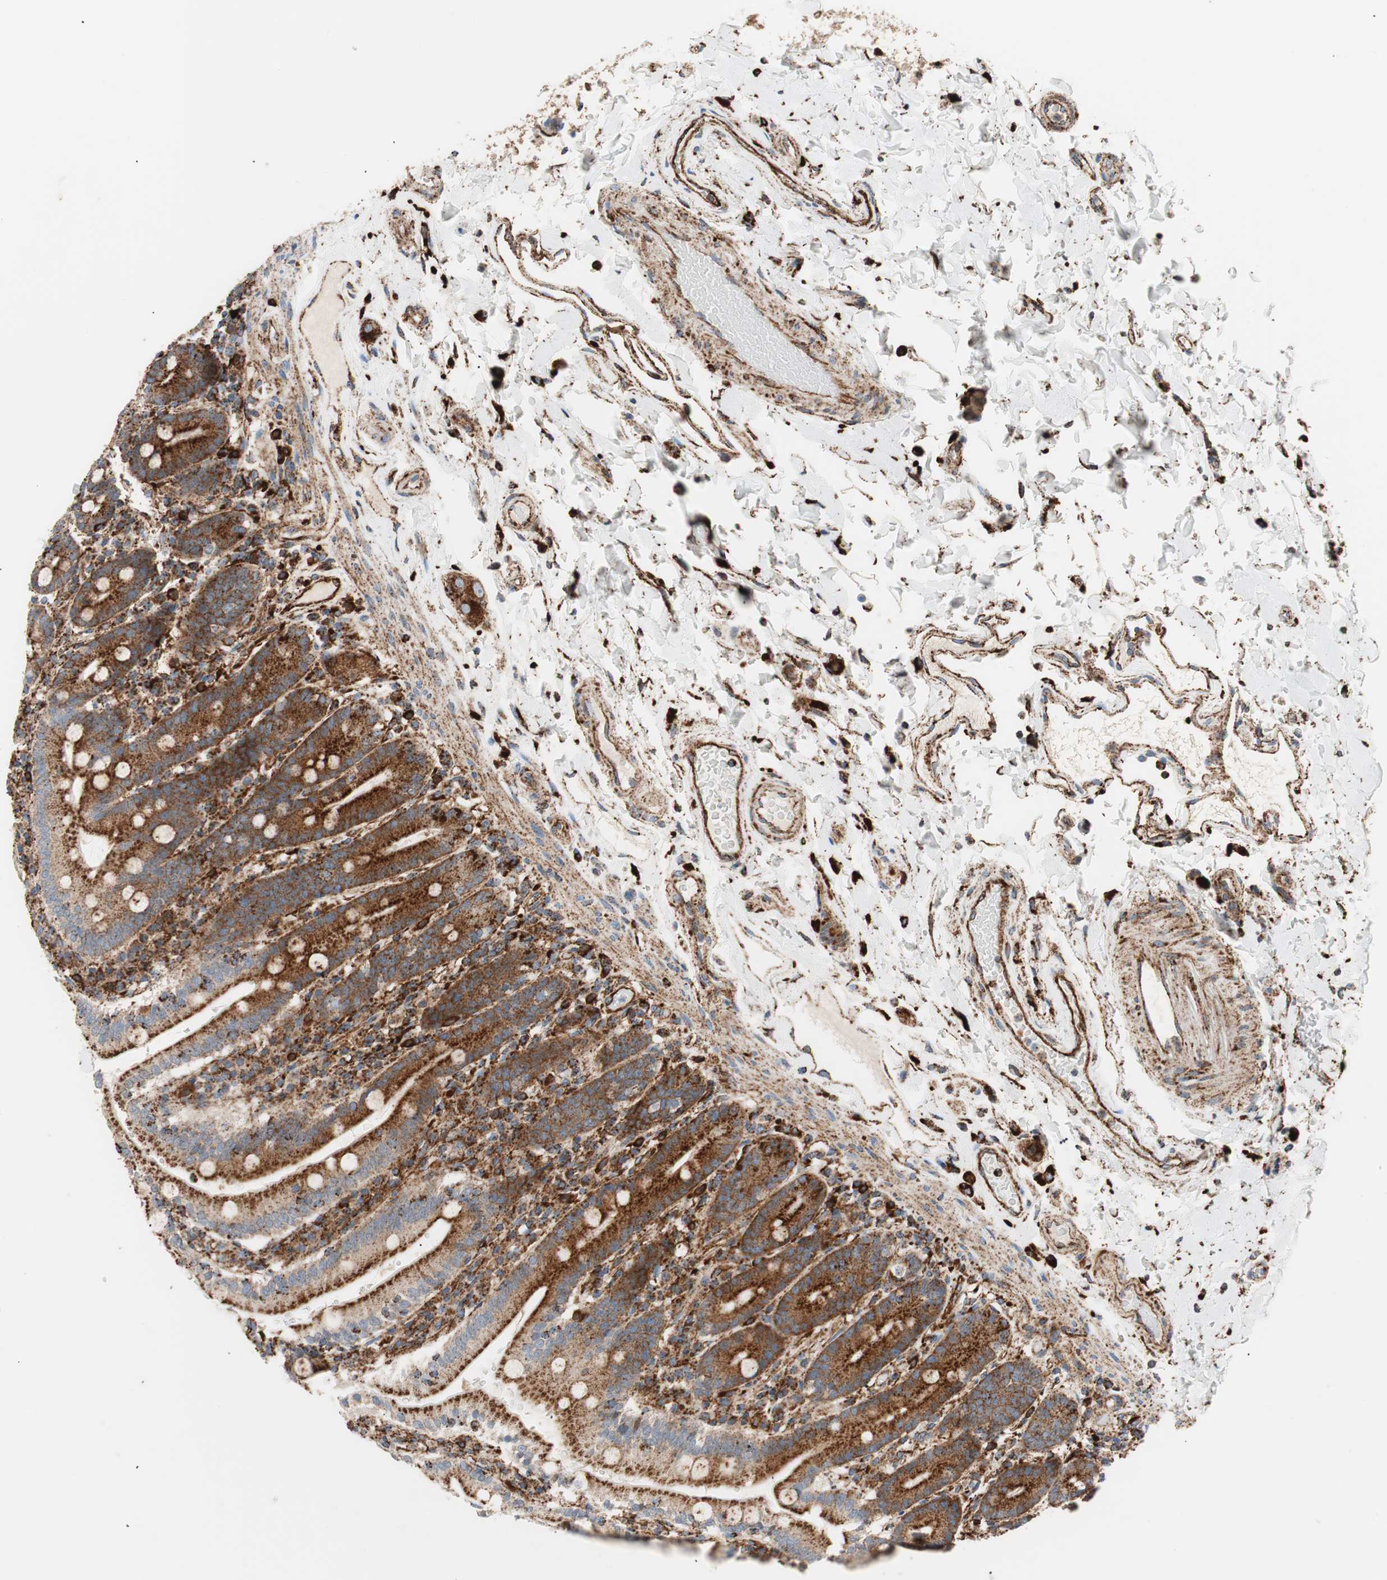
{"staining": {"intensity": "strong", "quantity": ">75%", "location": "cytoplasmic/membranous"}, "tissue": "duodenum", "cell_type": "Glandular cells", "image_type": "normal", "snomed": [{"axis": "morphology", "description": "Normal tissue, NOS"}, {"axis": "topography", "description": "Small intestine, NOS"}], "caption": "The immunohistochemical stain highlights strong cytoplasmic/membranous expression in glandular cells of normal duodenum.", "gene": "LAMP1", "patient": {"sex": "female", "age": 71}}